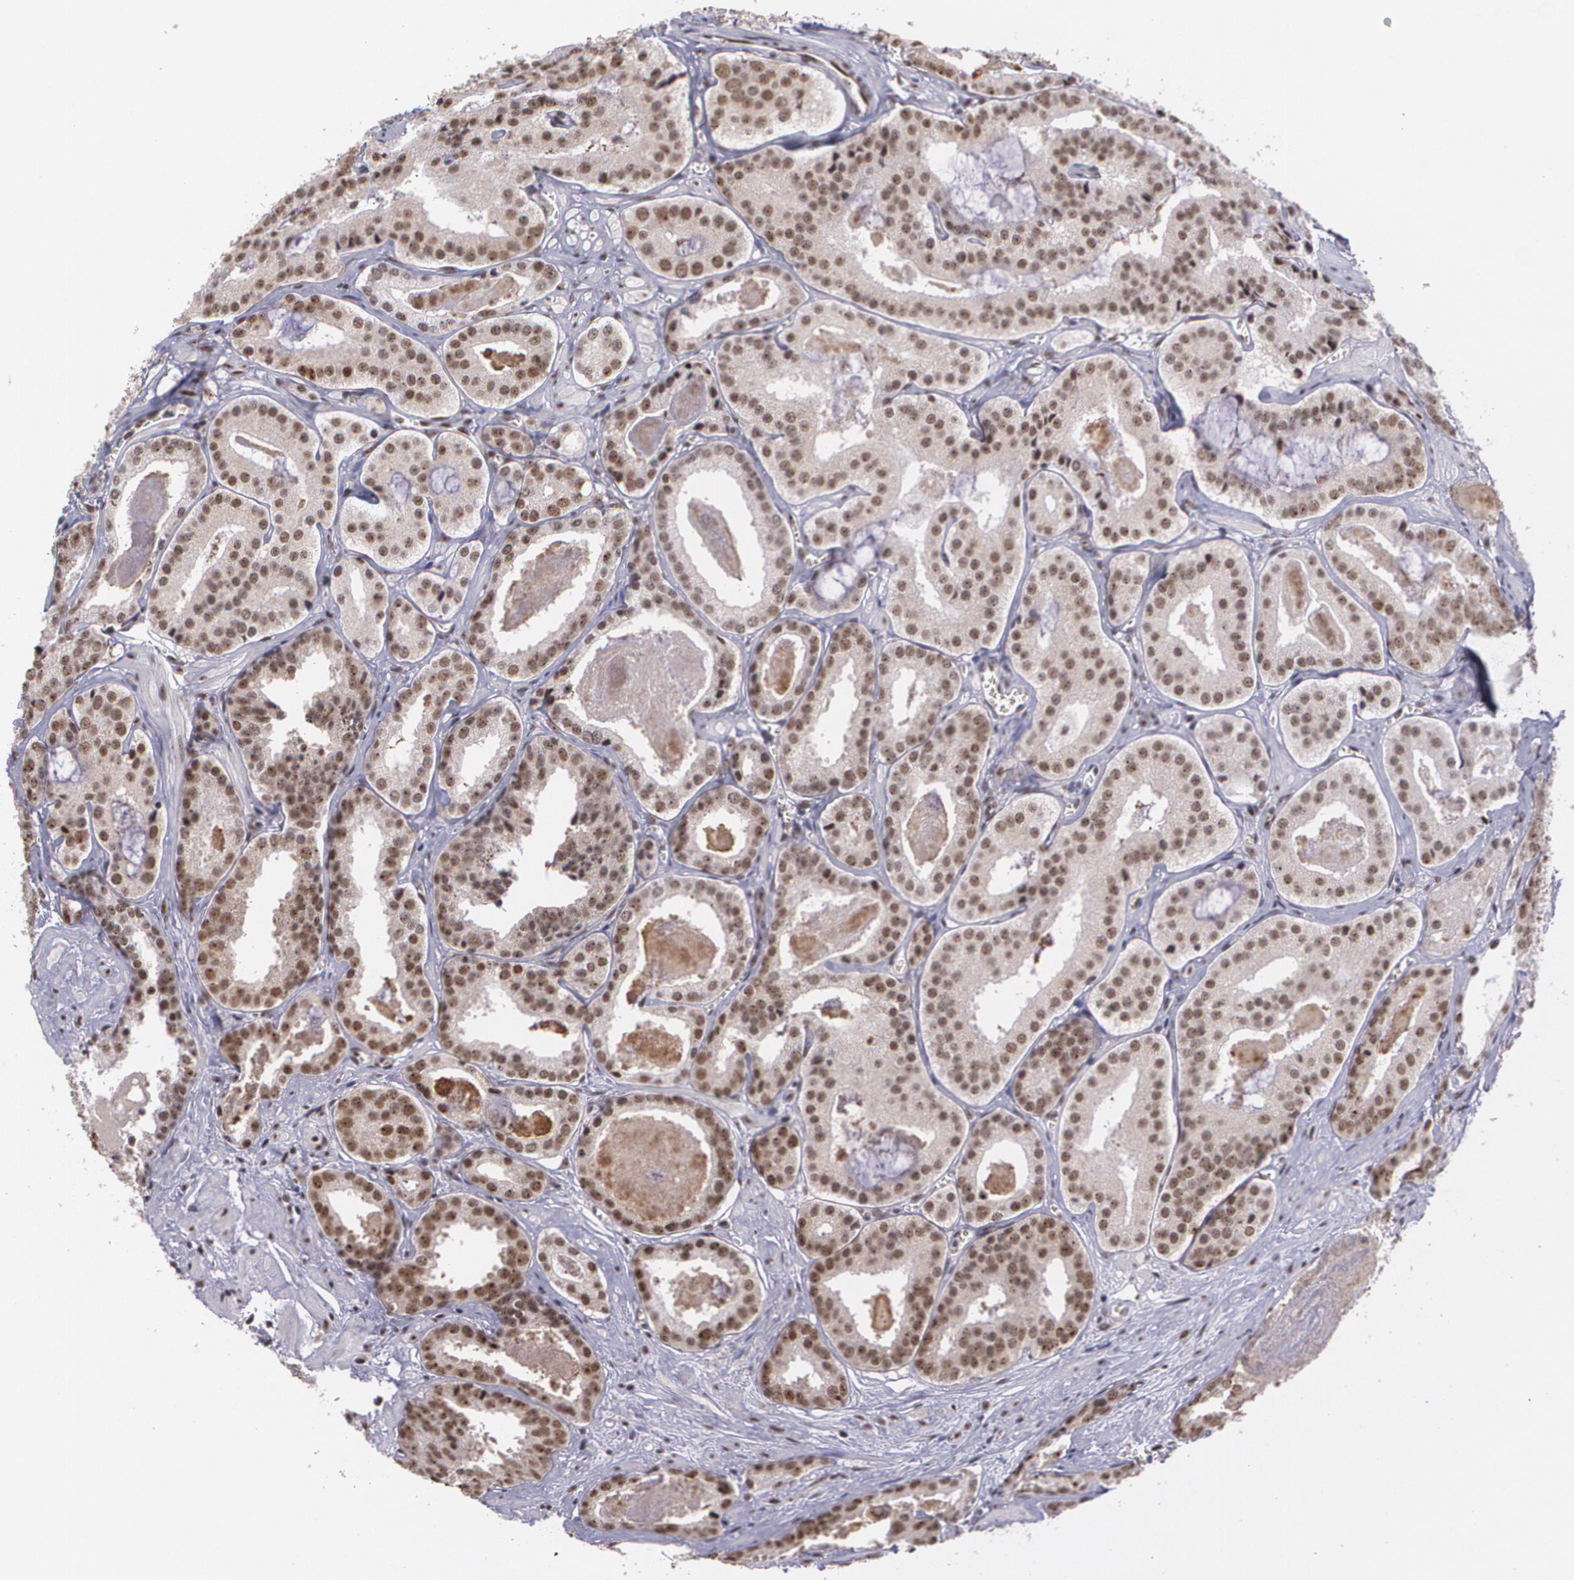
{"staining": {"intensity": "strong", "quantity": ">75%", "location": "cytoplasmic/membranous,nuclear"}, "tissue": "prostate cancer", "cell_type": "Tumor cells", "image_type": "cancer", "snomed": [{"axis": "morphology", "description": "Adenocarcinoma, Medium grade"}, {"axis": "topography", "description": "Prostate"}], "caption": "Tumor cells demonstrate high levels of strong cytoplasmic/membranous and nuclear positivity in about >75% of cells in prostate cancer.", "gene": "C6orf15", "patient": {"sex": "male", "age": 64}}